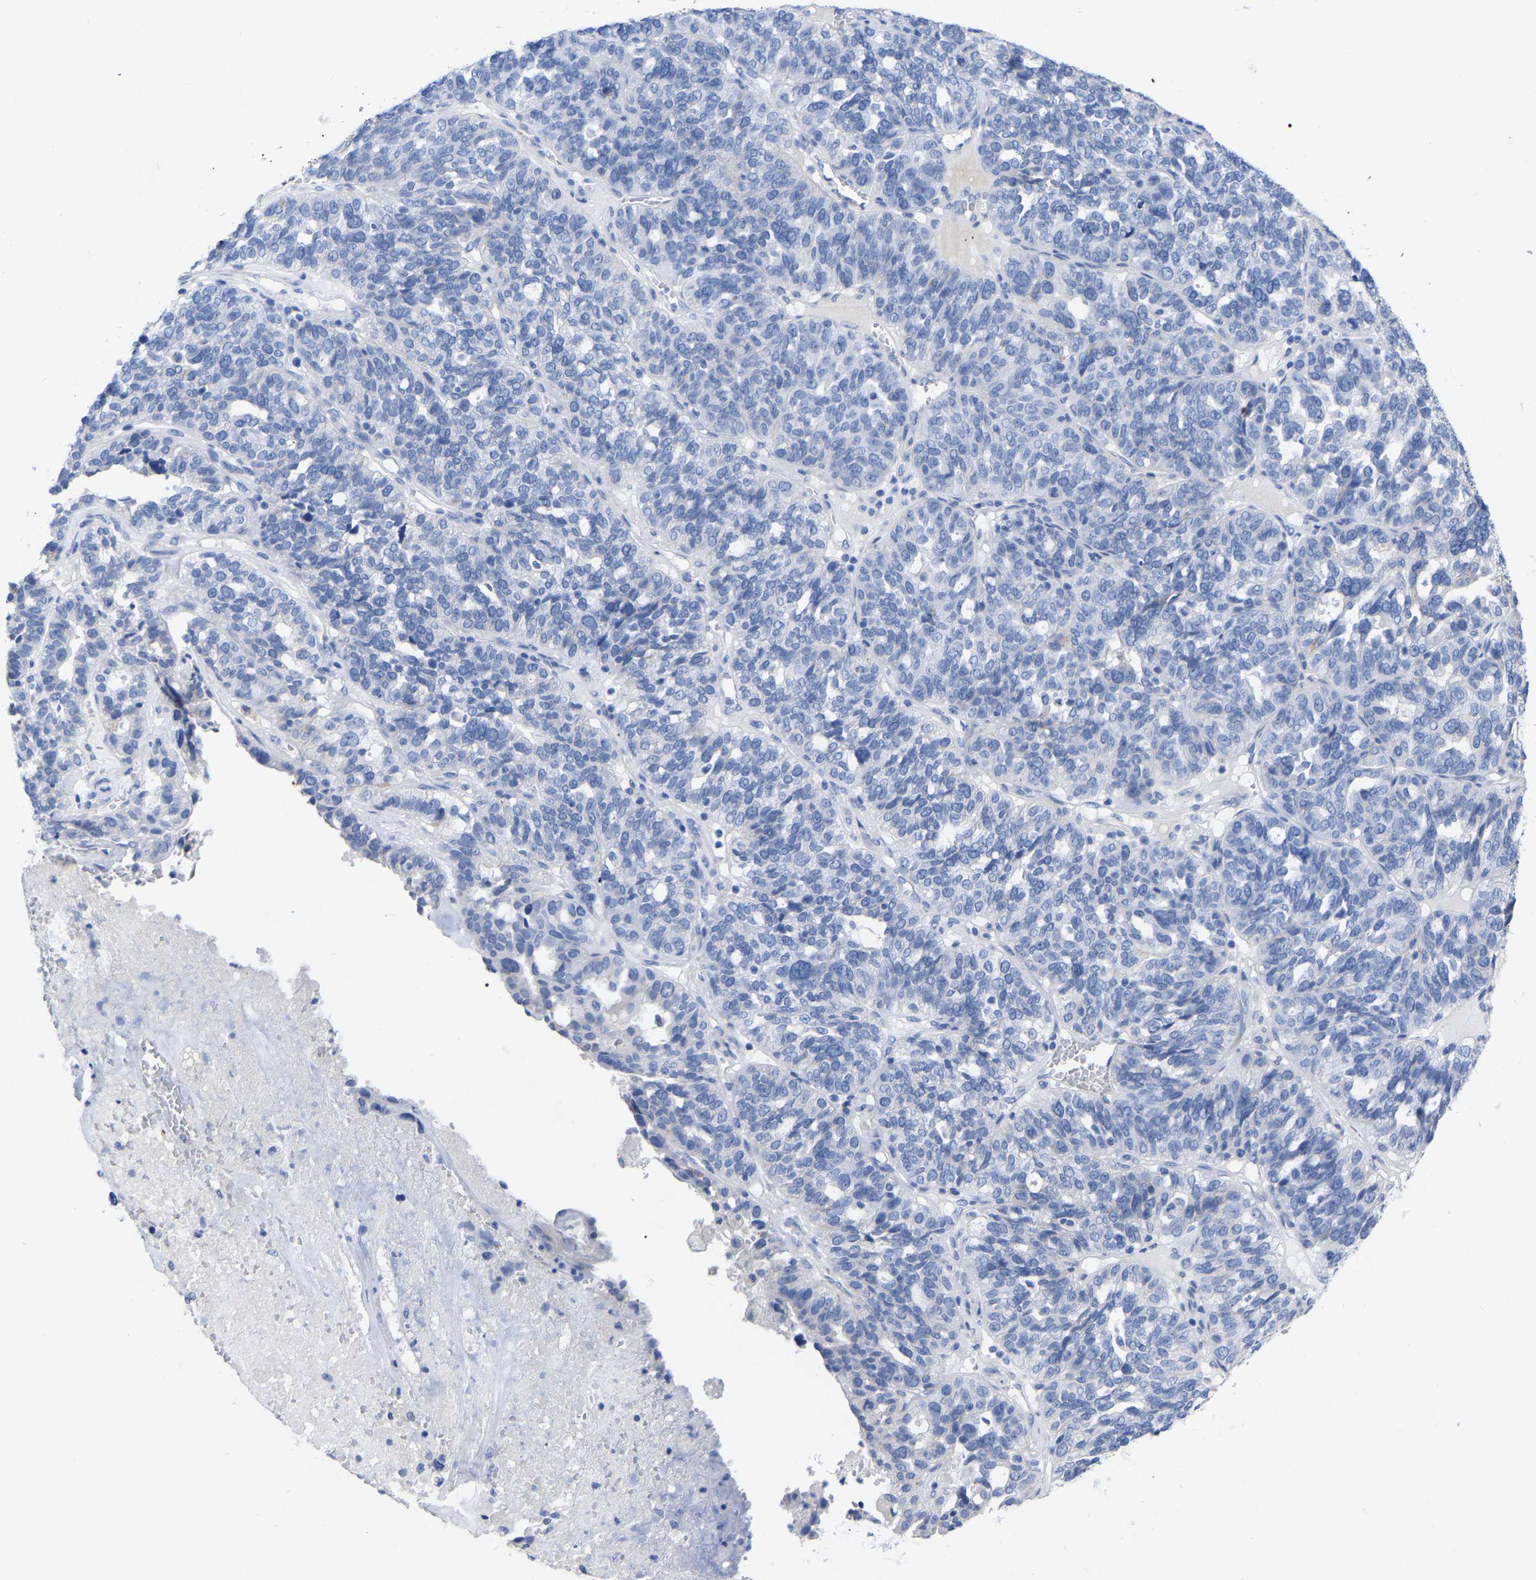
{"staining": {"intensity": "negative", "quantity": "none", "location": "none"}, "tissue": "ovarian cancer", "cell_type": "Tumor cells", "image_type": "cancer", "snomed": [{"axis": "morphology", "description": "Cystadenocarcinoma, serous, NOS"}, {"axis": "topography", "description": "Ovary"}], "caption": "High power microscopy photomicrograph of an immunohistochemistry (IHC) histopathology image of serous cystadenocarcinoma (ovarian), revealing no significant staining in tumor cells. Brightfield microscopy of immunohistochemistry (IHC) stained with DAB (brown) and hematoxylin (blue), captured at high magnification.", "gene": "STRIP2", "patient": {"sex": "female", "age": 59}}